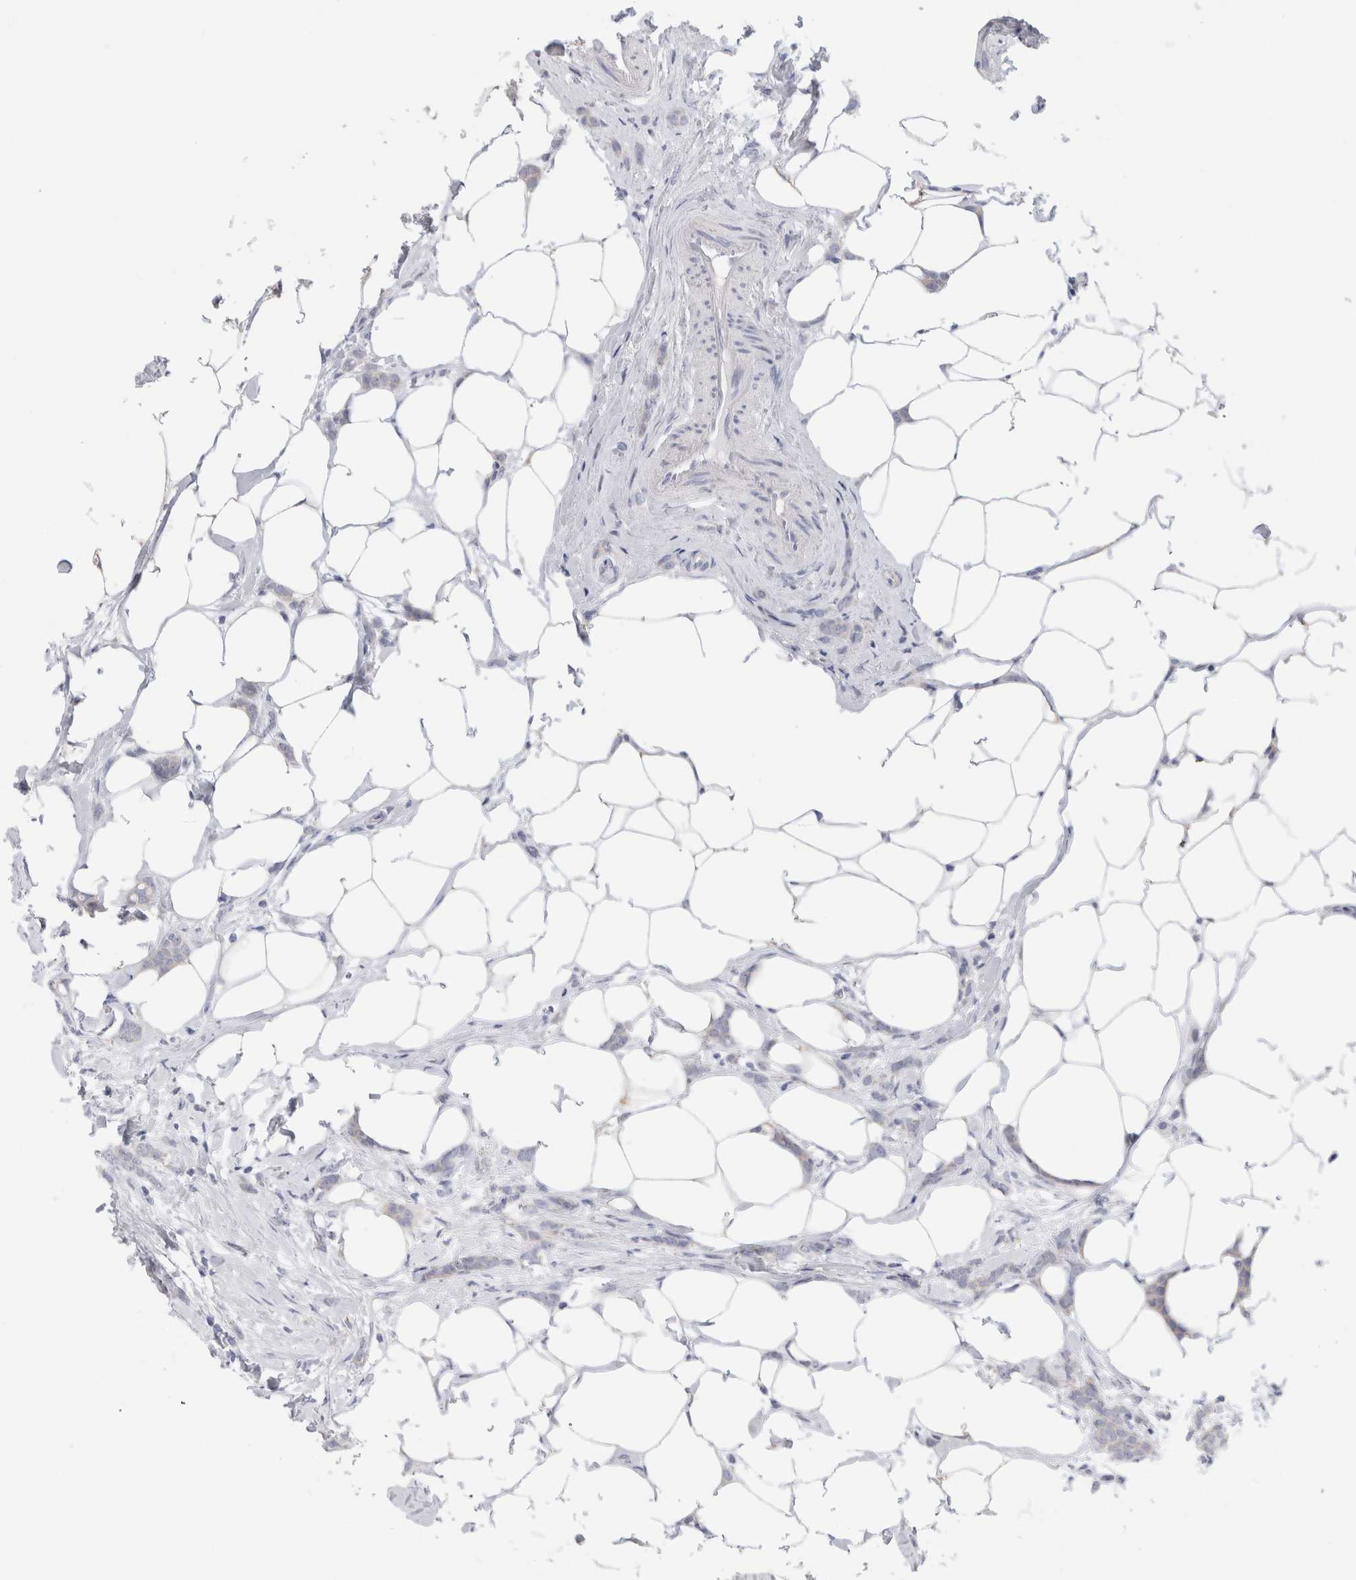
{"staining": {"intensity": "negative", "quantity": "none", "location": "none"}, "tissue": "breast cancer", "cell_type": "Tumor cells", "image_type": "cancer", "snomed": [{"axis": "morphology", "description": "Lobular carcinoma, in situ"}, {"axis": "morphology", "description": "Lobular carcinoma"}, {"axis": "topography", "description": "Breast"}], "caption": "Tumor cells show no significant staining in lobular carcinoma in situ (breast).", "gene": "NDOR1", "patient": {"sex": "female", "age": 41}}